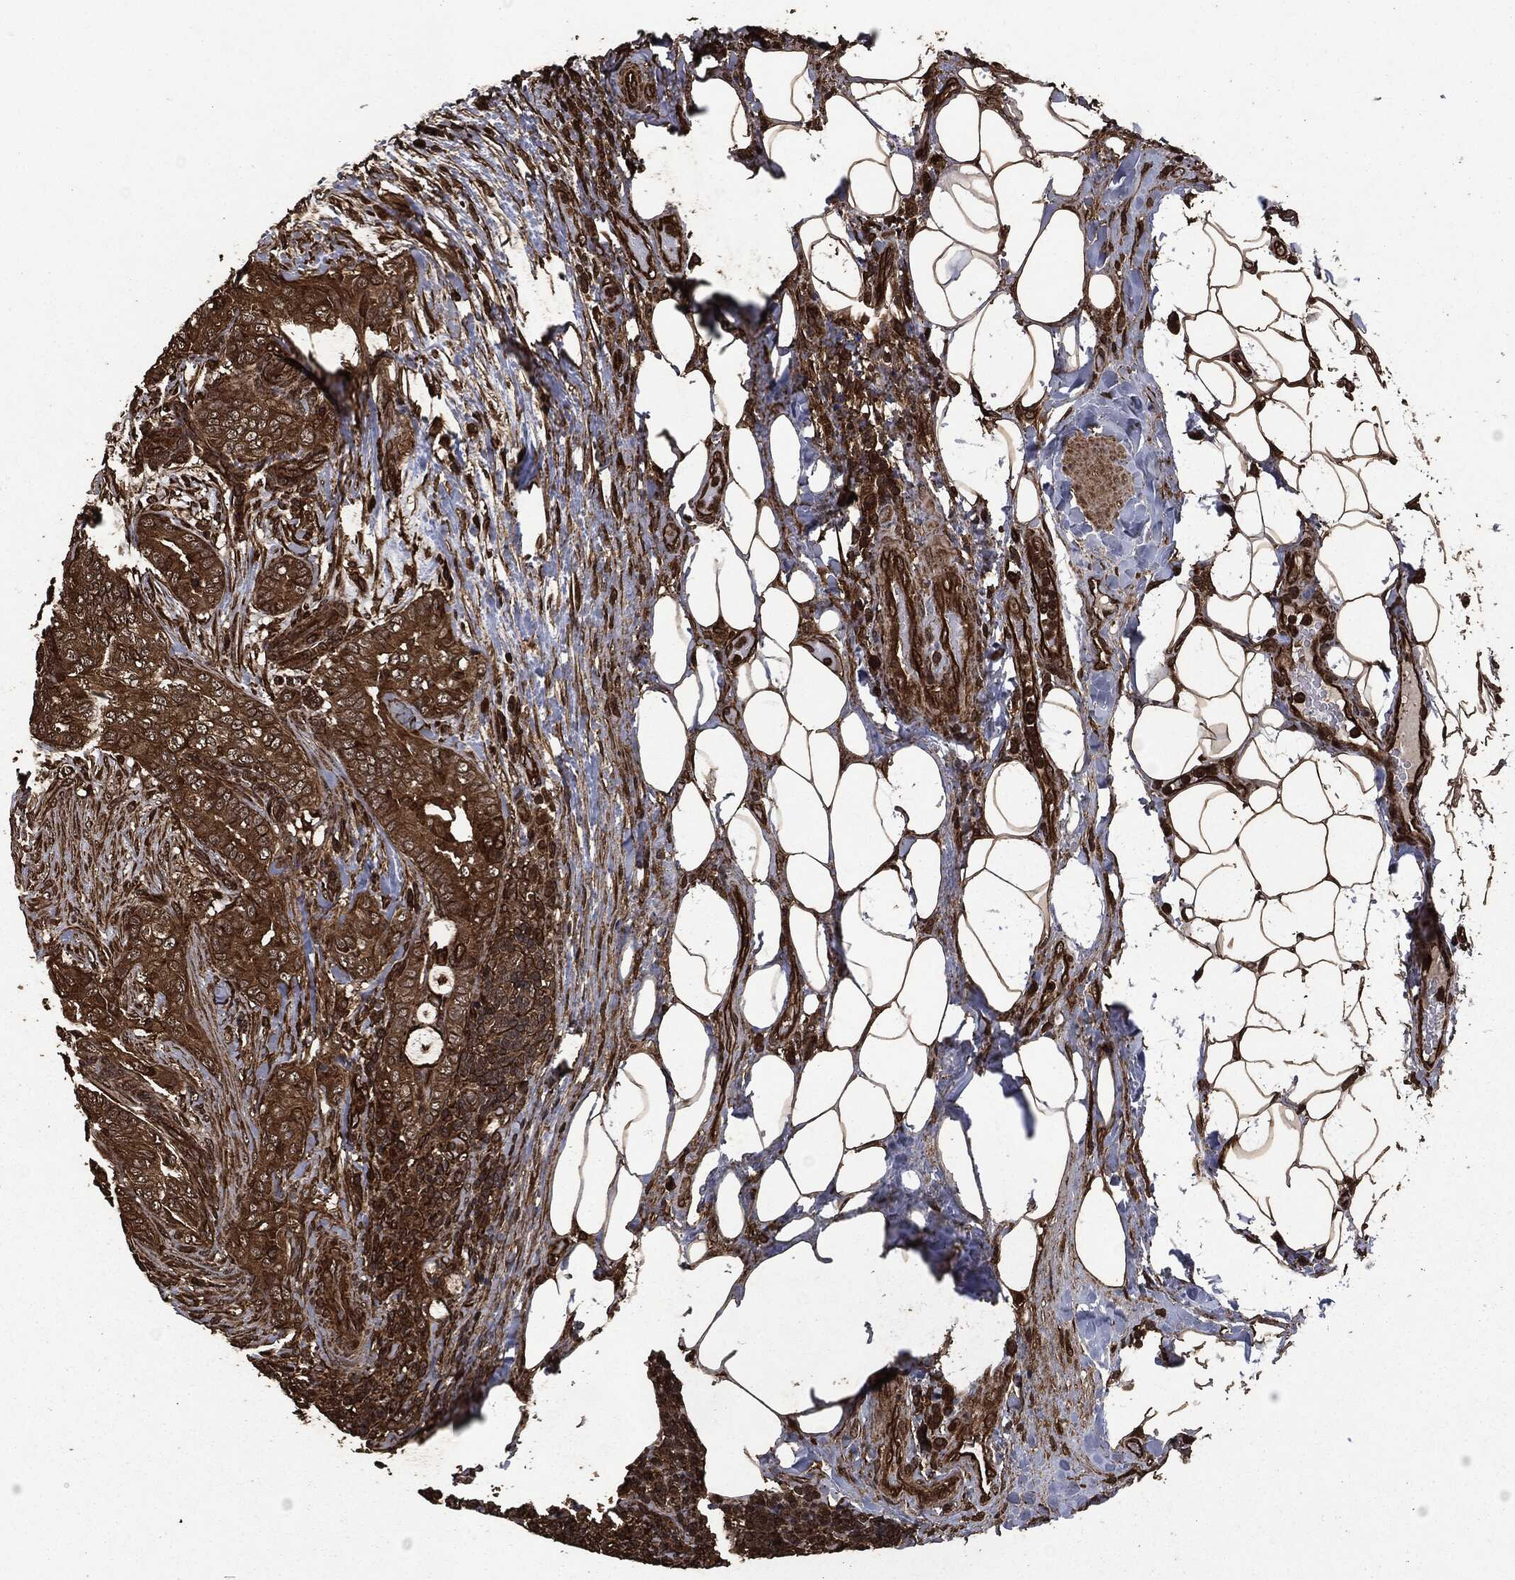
{"staining": {"intensity": "moderate", "quantity": ">75%", "location": "cytoplasmic/membranous"}, "tissue": "thyroid cancer", "cell_type": "Tumor cells", "image_type": "cancer", "snomed": [{"axis": "morphology", "description": "Papillary adenocarcinoma, NOS"}, {"axis": "topography", "description": "Thyroid gland"}], "caption": "Immunohistochemical staining of thyroid papillary adenocarcinoma reveals medium levels of moderate cytoplasmic/membranous expression in about >75% of tumor cells. (Stains: DAB (3,3'-diaminobenzidine) in brown, nuclei in blue, Microscopy: brightfield microscopy at high magnification).", "gene": "HRAS", "patient": {"sex": "male", "age": 61}}